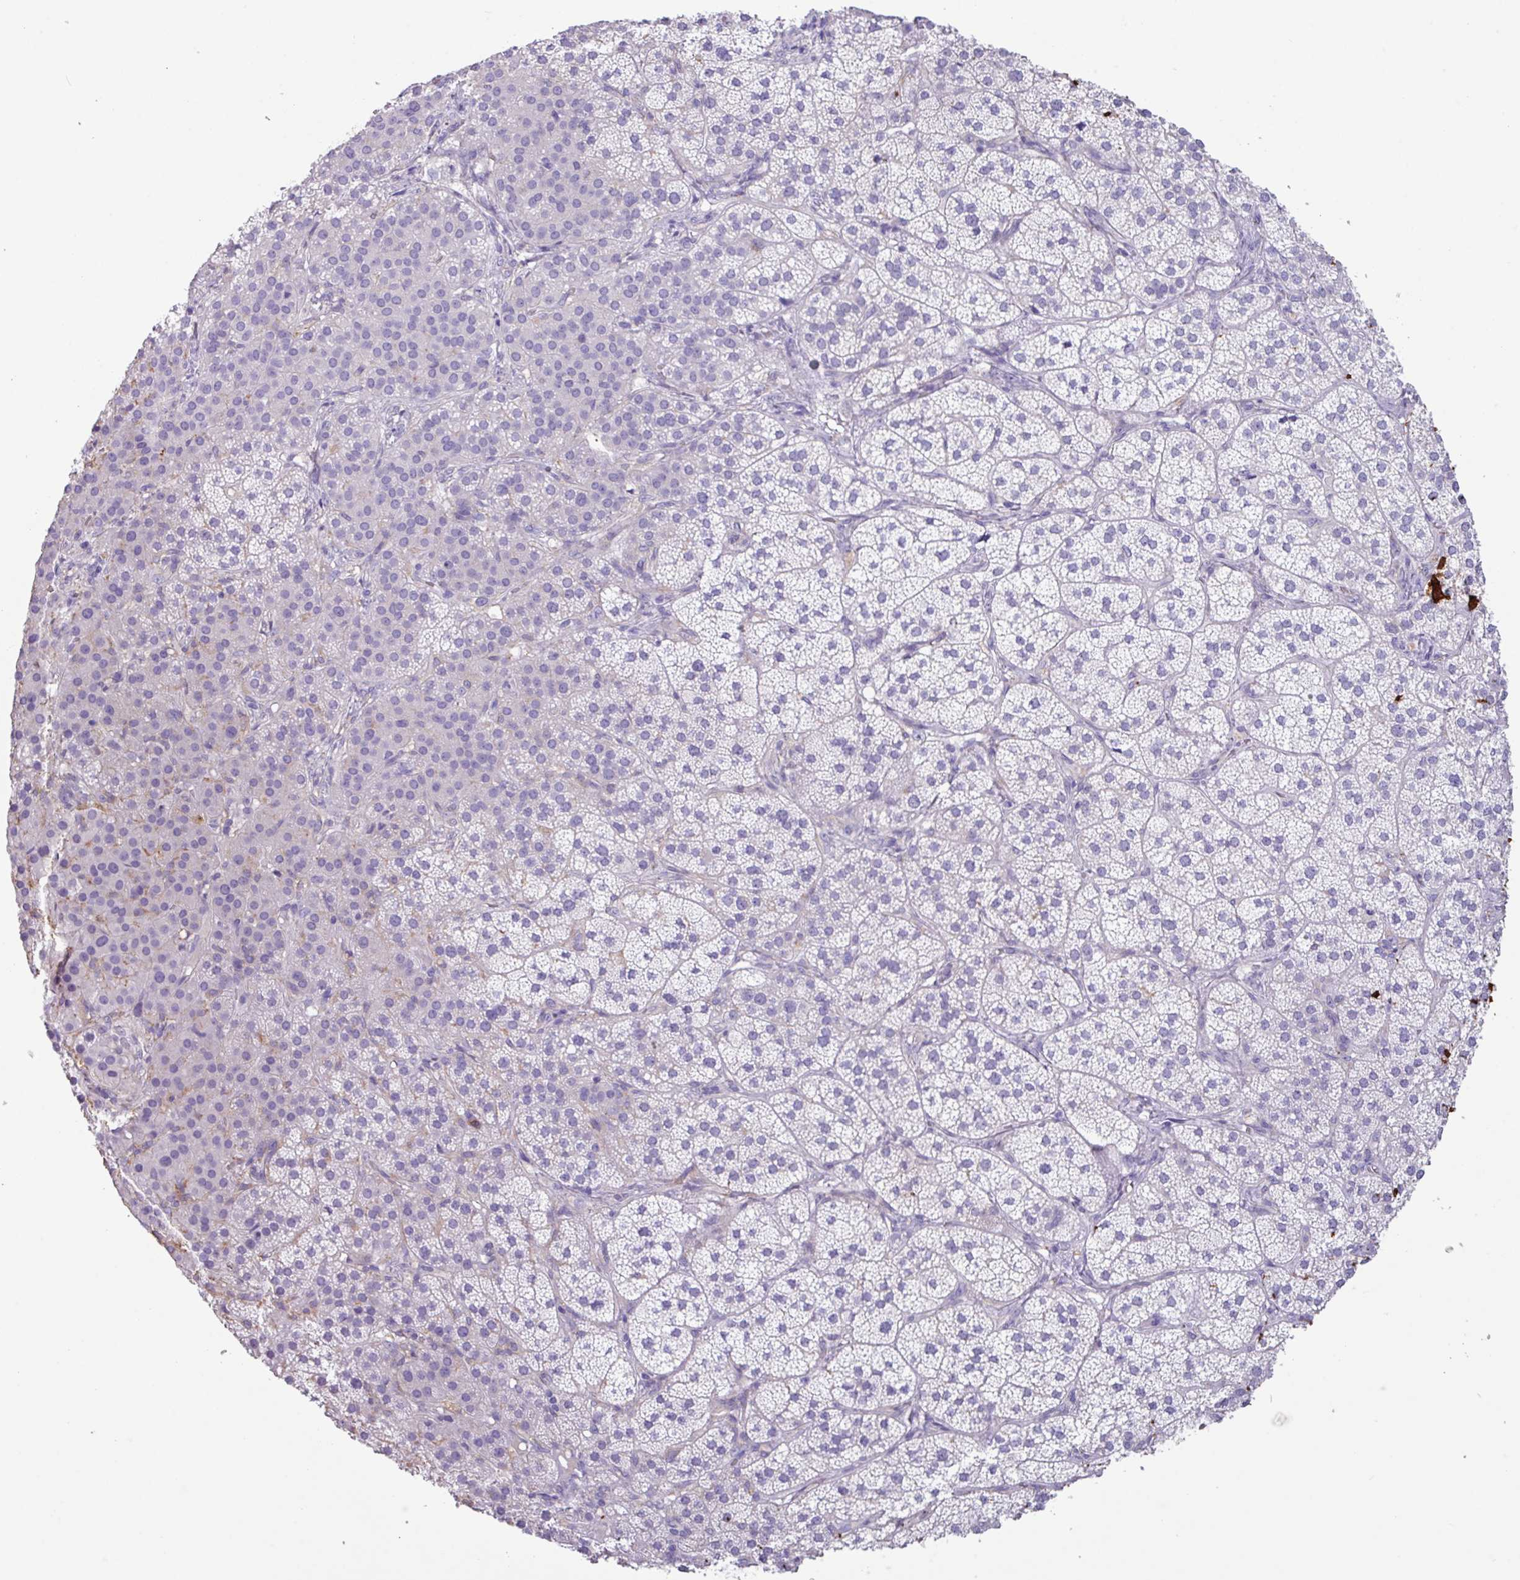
{"staining": {"intensity": "negative", "quantity": "none", "location": "none"}, "tissue": "adrenal gland", "cell_type": "Glandular cells", "image_type": "normal", "snomed": [{"axis": "morphology", "description": "Normal tissue, NOS"}, {"axis": "topography", "description": "Adrenal gland"}], "caption": "The image demonstrates no staining of glandular cells in benign adrenal gland. (Stains: DAB IHC with hematoxylin counter stain, Microscopy: brightfield microscopy at high magnification).", "gene": "ZNF524", "patient": {"sex": "female", "age": 58}}